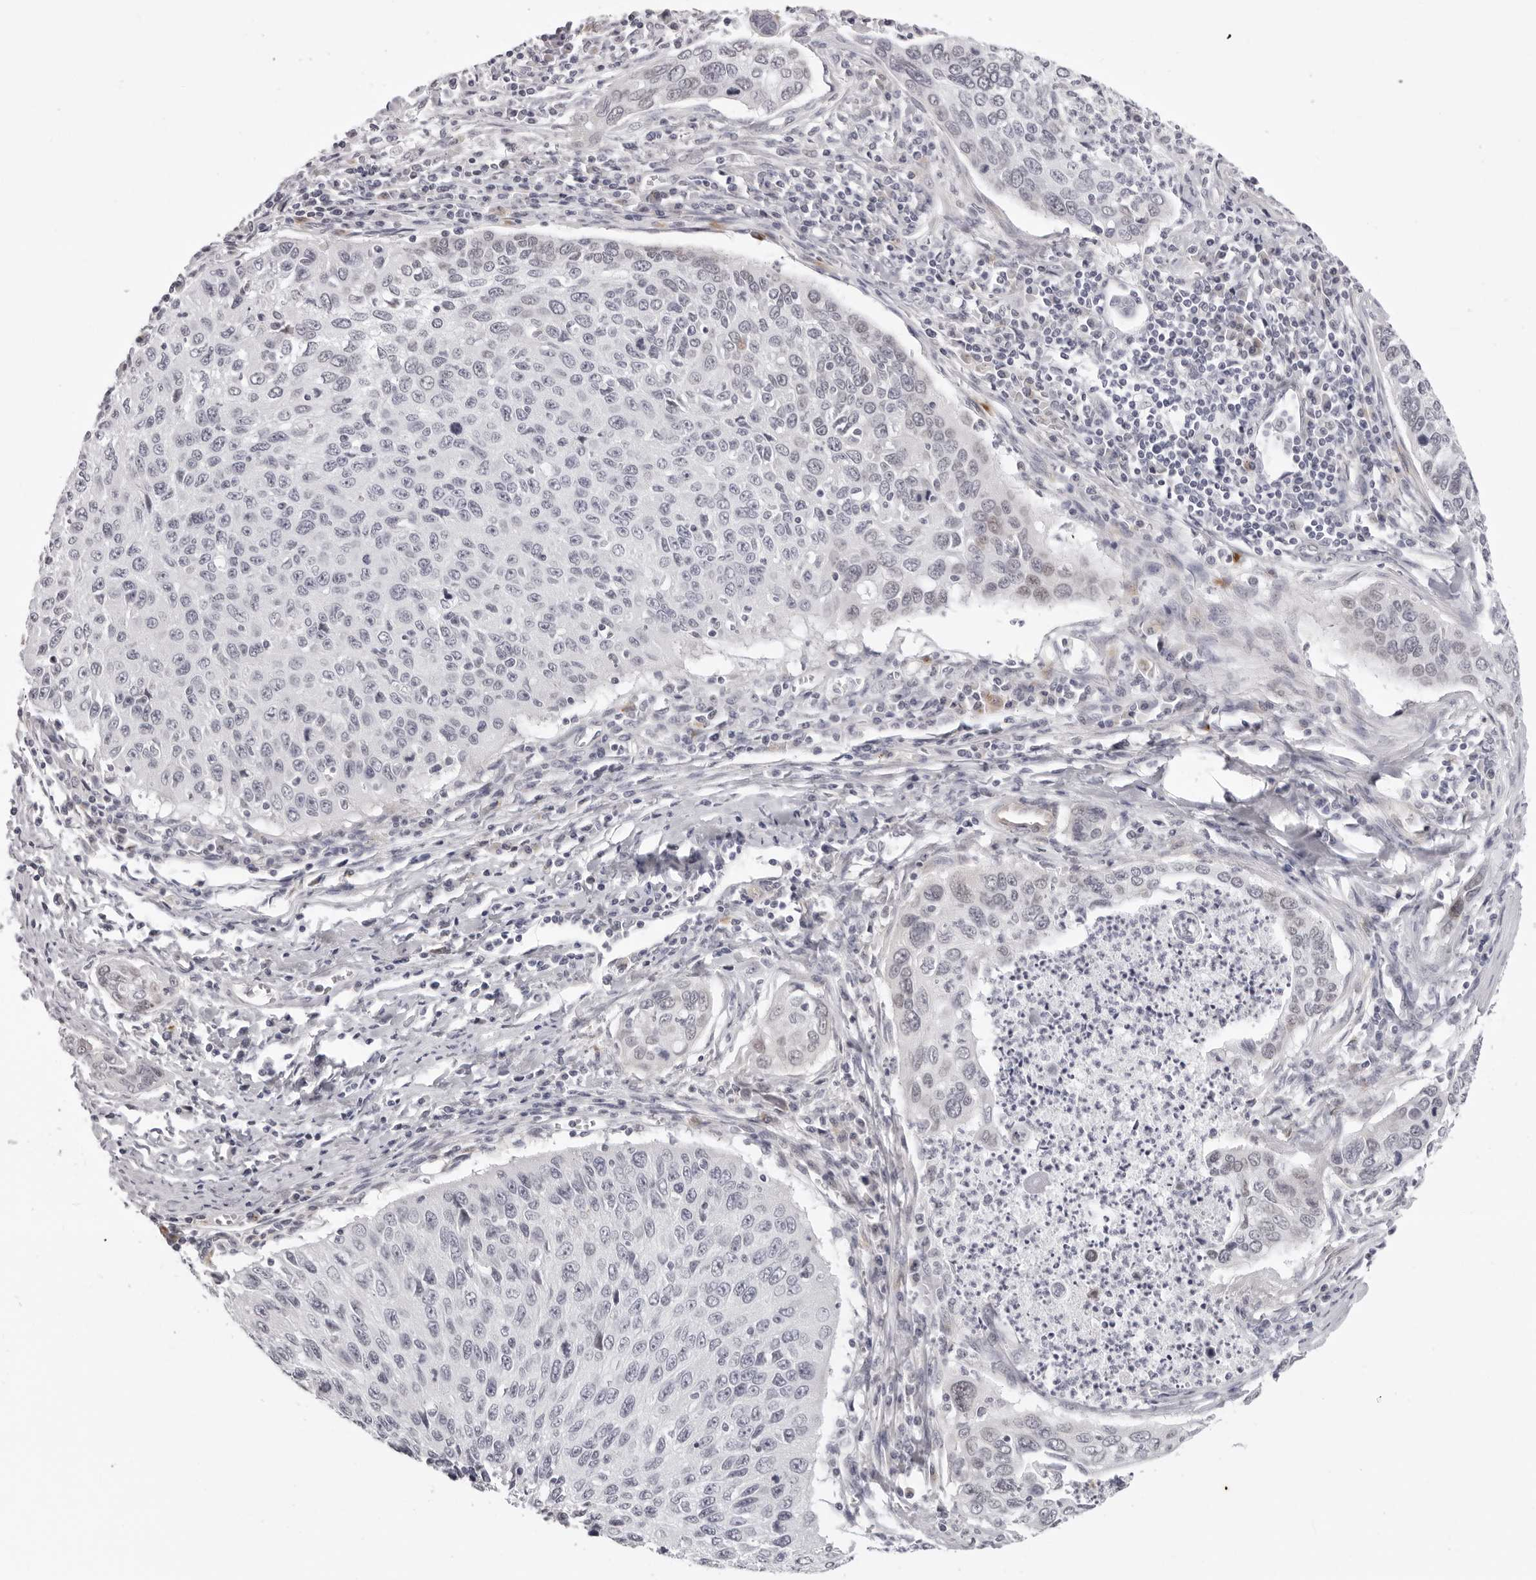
{"staining": {"intensity": "negative", "quantity": "none", "location": "none"}, "tissue": "cervical cancer", "cell_type": "Tumor cells", "image_type": "cancer", "snomed": [{"axis": "morphology", "description": "Squamous cell carcinoma, NOS"}, {"axis": "topography", "description": "Cervix"}], "caption": "Cervical squamous cell carcinoma stained for a protein using IHC demonstrates no positivity tumor cells.", "gene": "SUGCT", "patient": {"sex": "female", "age": 53}}